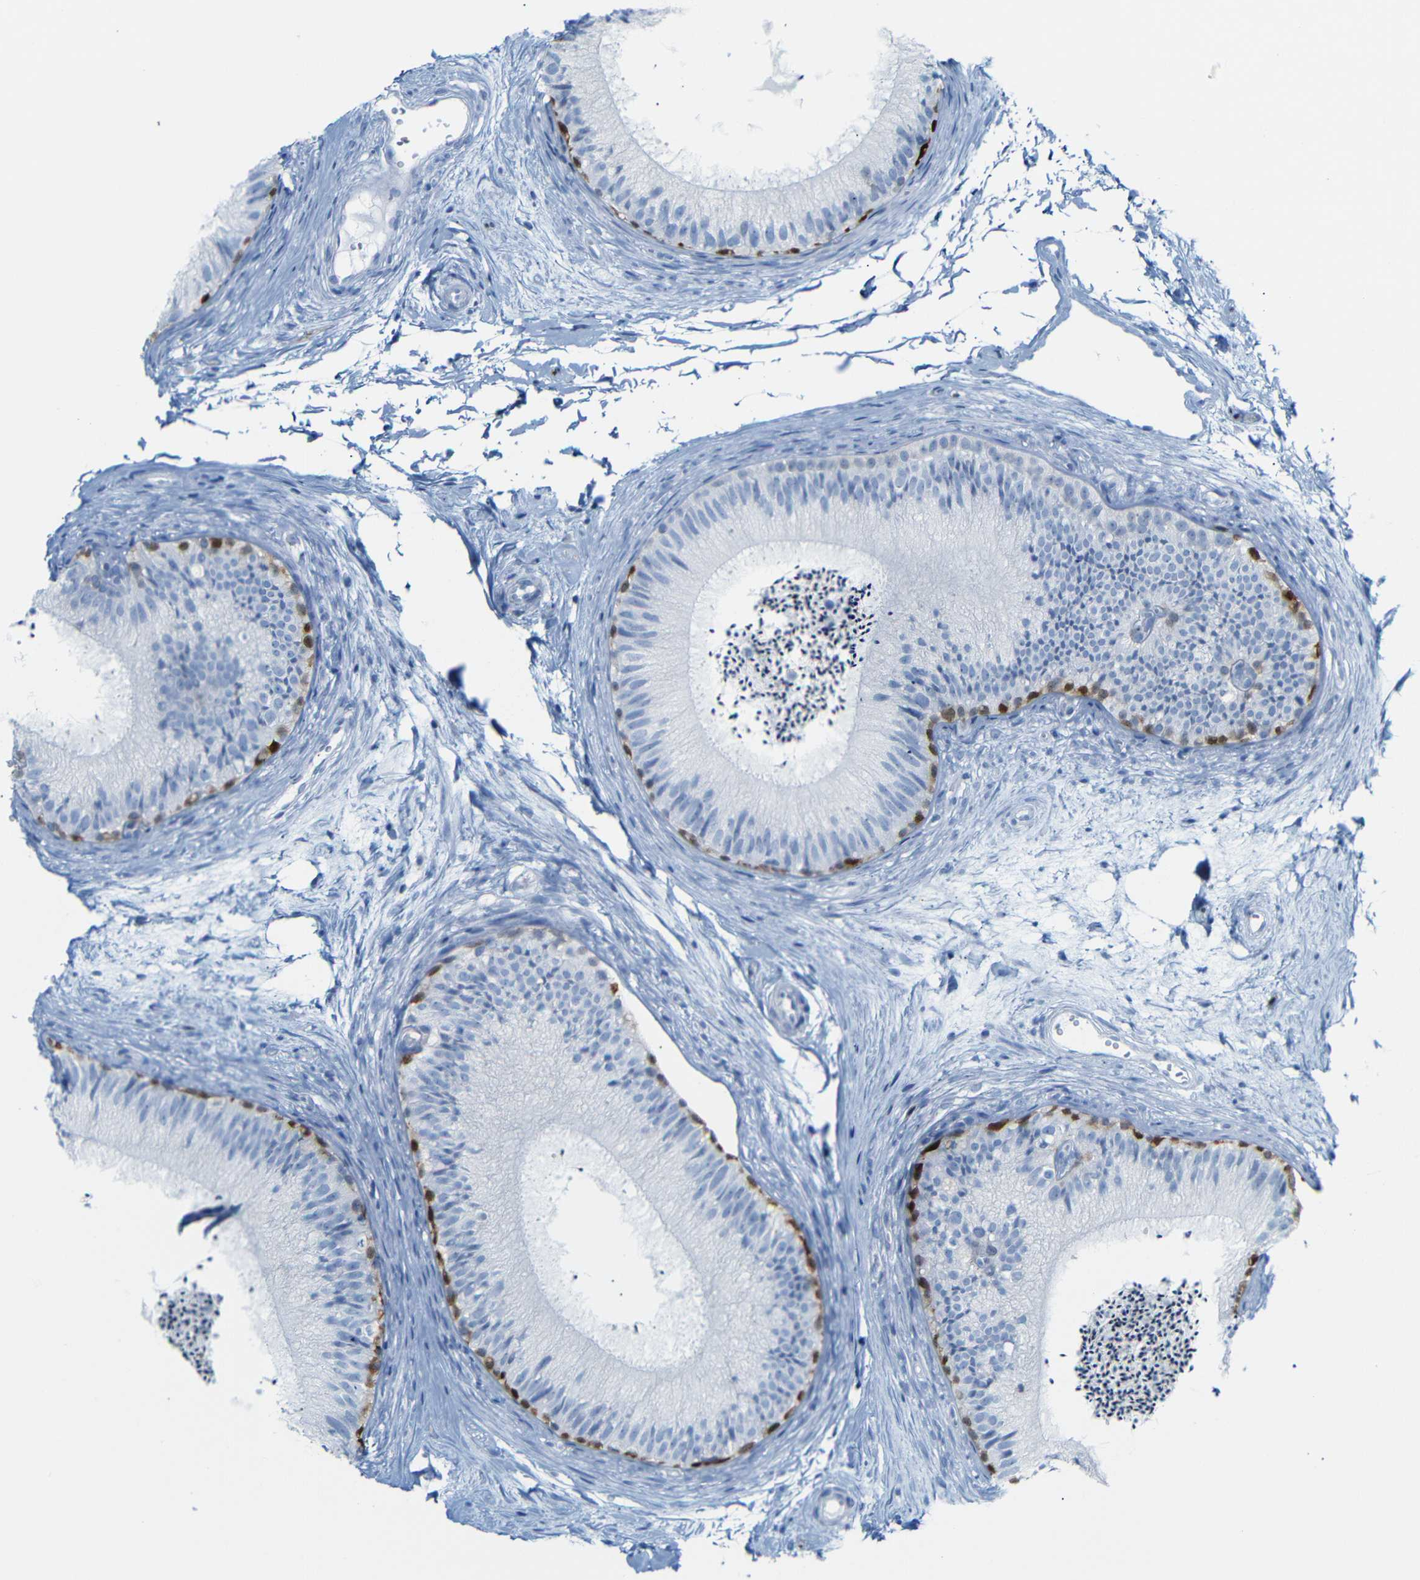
{"staining": {"intensity": "moderate", "quantity": "<25%", "location": "cytoplasmic/membranous,nuclear"}, "tissue": "epididymis", "cell_type": "Glandular cells", "image_type": "normal", "snomed": [{"axis": "morphology", "description": "Normal tissue, NOS"}, {"axis": "topography", "description": "Epididymis"}], "caption": "This image reveals unremarkable epididymis stained with IHC to label a protein in brown. The cytoplasmic/membranous,nuclear of glandular cells show moderate positivity for the protein. Nuclei are counter-stained blue.", "gene": "MT1A", "patient": {"sex": "male", "age": 56}}